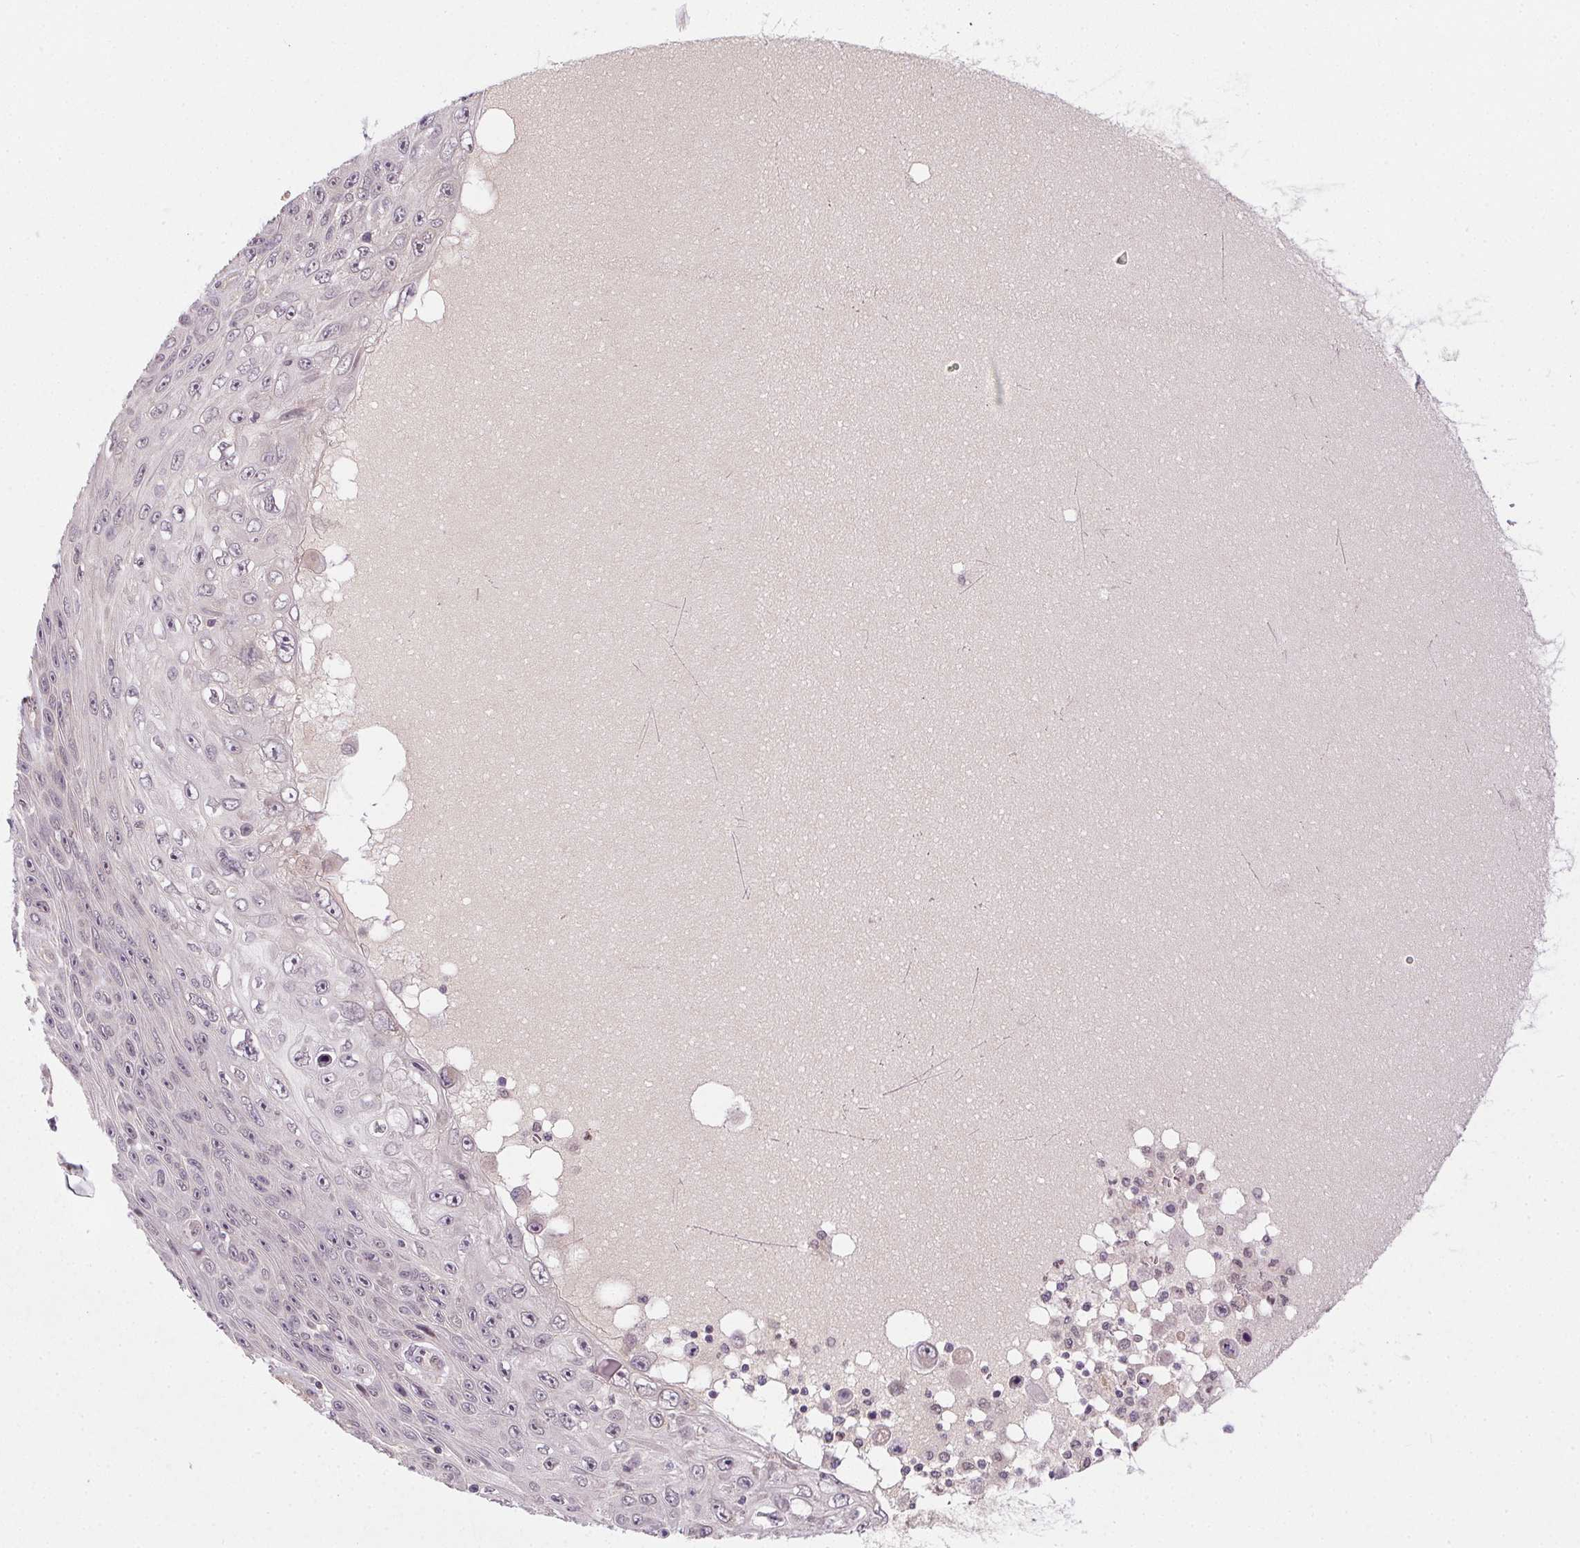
{"staining": {"intensity": "negative", "quantity": "none", "location": "none"}, "tissue": "skin cancer", "cell_type": "Tumor cells", "image_type": "cancer", "snomed": [{"axis": "morphology", "description": "Squamous cell carcinoma, NOS"}, {"axis": "topography", "description": "Skin"}], "caption": "IHC of human skin squamous cell carcinoma displays no positivity in tumor cells.", "gene": "CFAP92", "patient": {"sex": "male", "age": 82}}